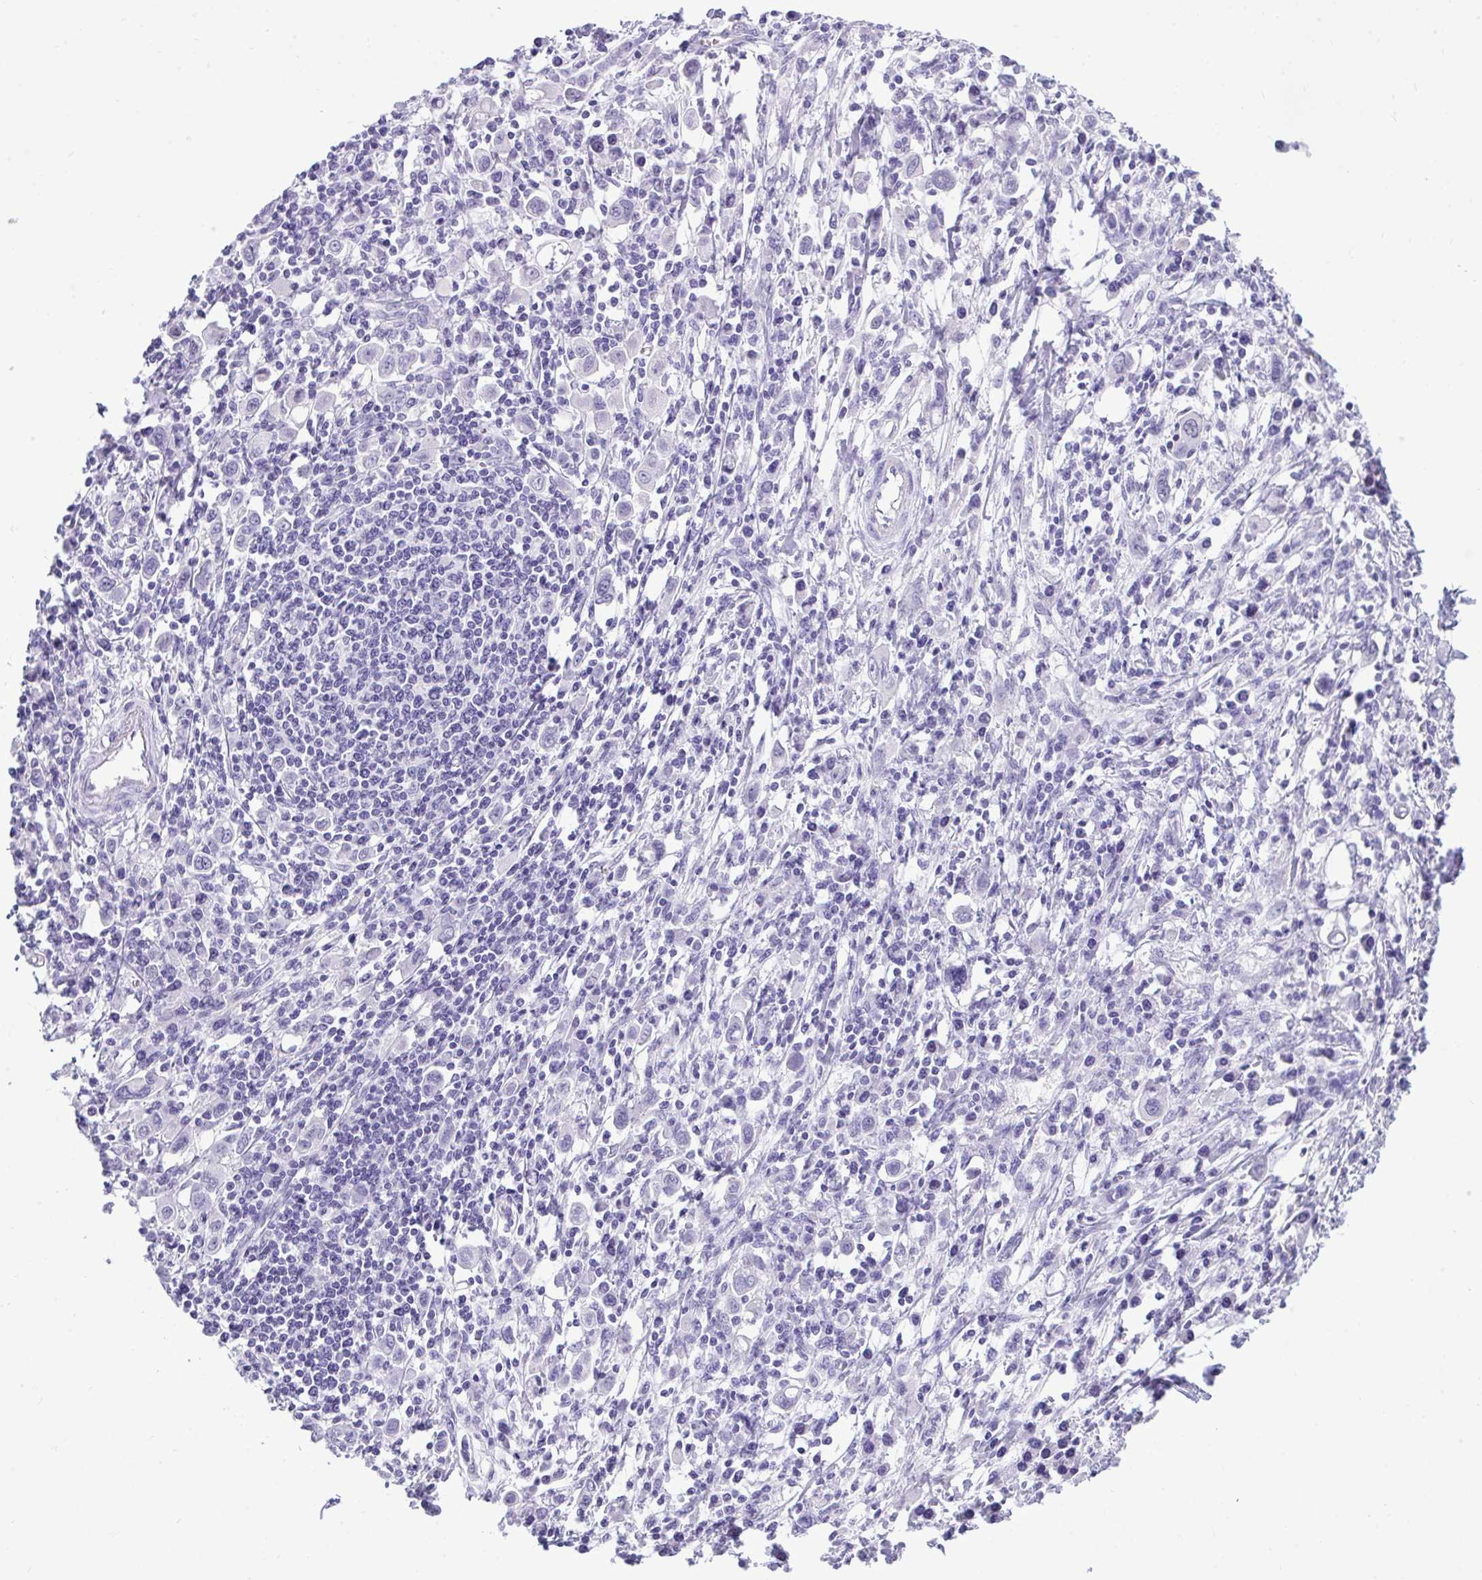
{"staining": {"intensity": "negative", "quantity": "none", "location": "none"}, "tissue": "stomach cancer", "cell_type": "Tumor cells", "image_type": "cancer", "snomed": [{"axis": "morphology", "description": "Adenocarcinoma, NOS"}, {"axis": "topography", "description": "Stomach, upper"}], "caption": "Immunohistochemistry (IHC) of human stomach cancer demonstrates no positivity in tumor cells.", "gene": "PRM2", "patient": {"sex": "male", "age": 75}}